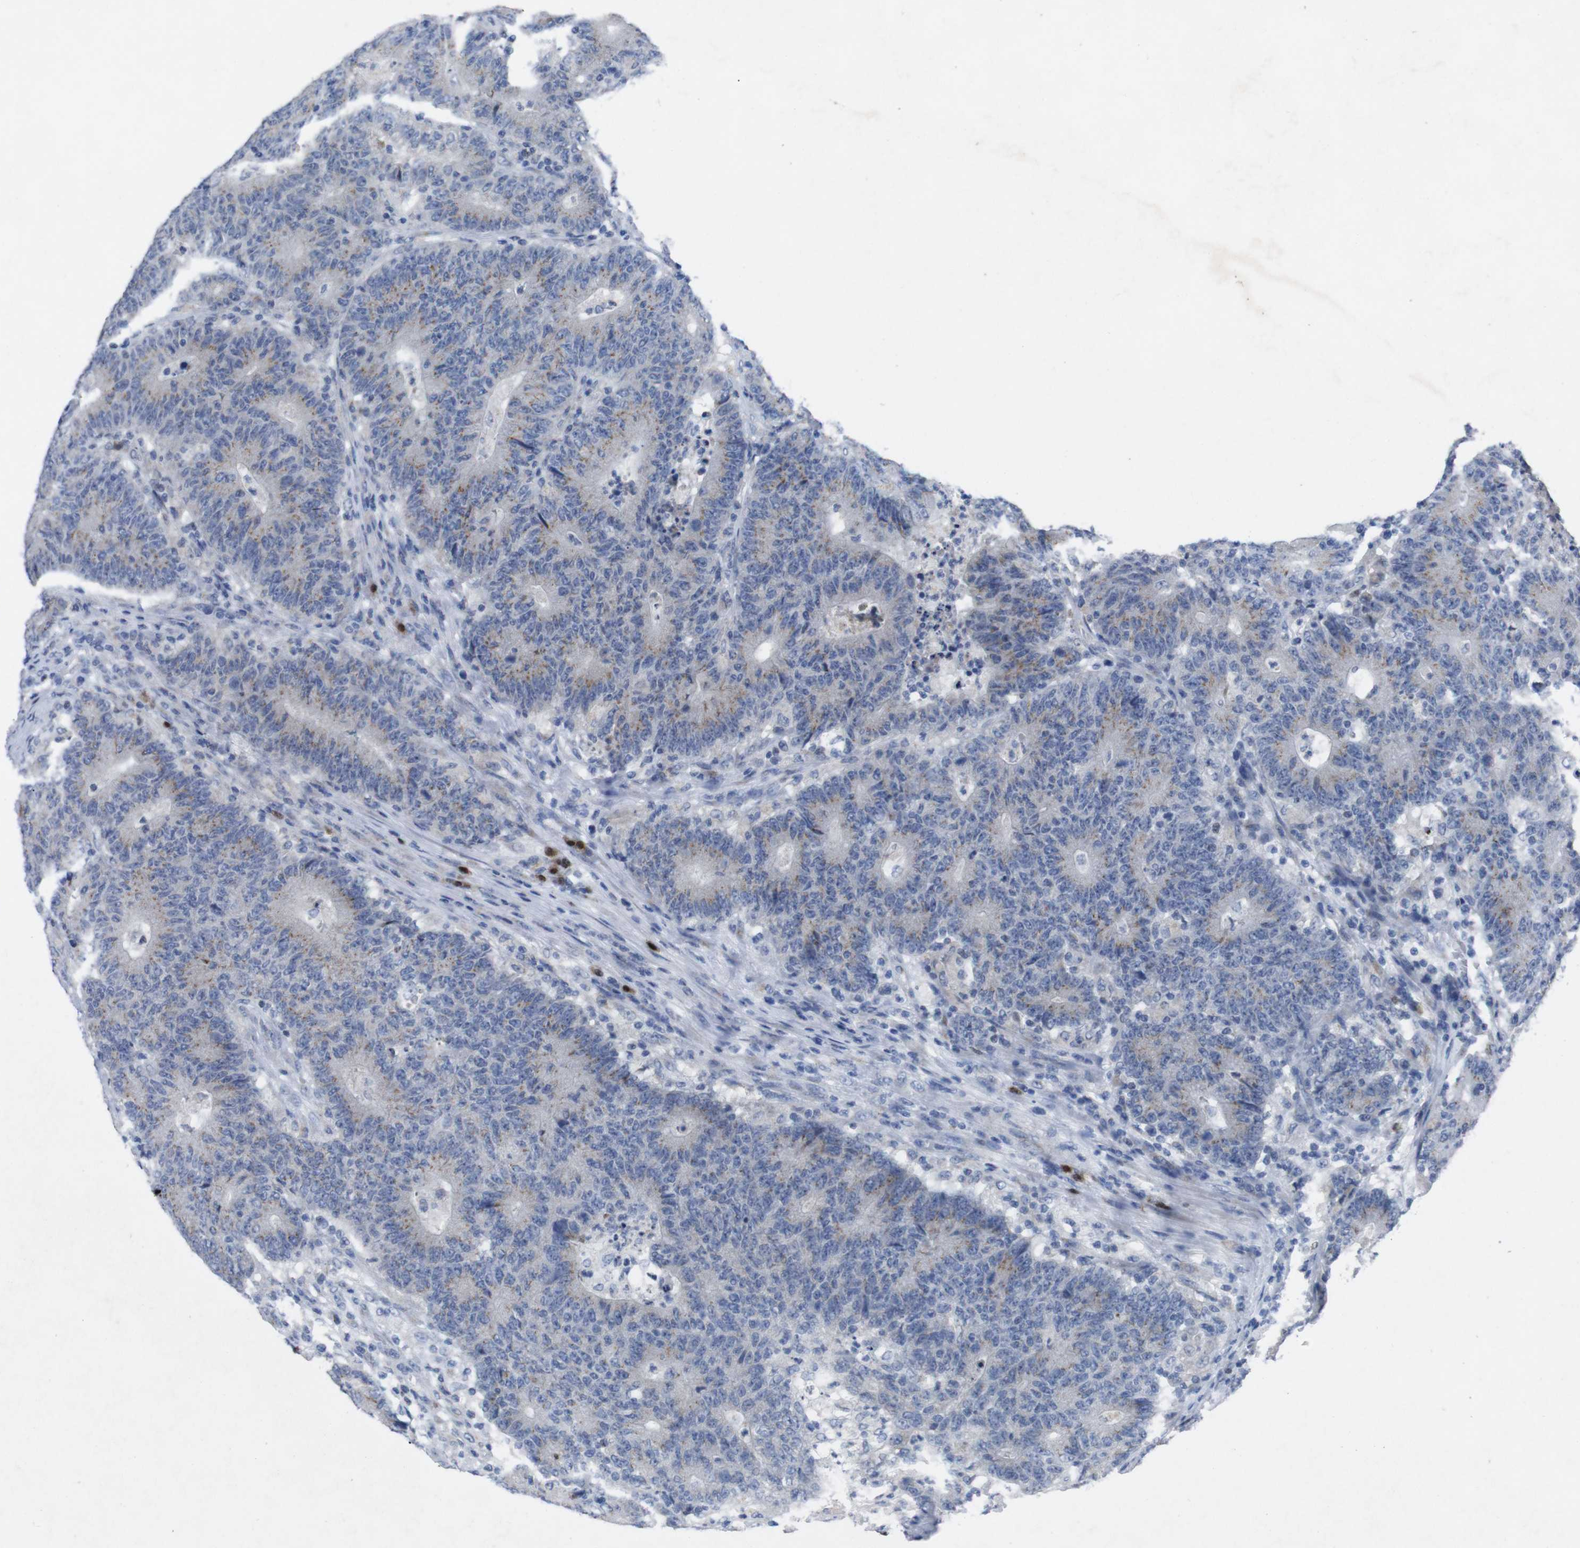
{"staining": {"intensity": "moderate", "quantity": "25%-75%", "location": "cytoplasmic/membranous"}, "tissue": "colorectal cancer", "cell_type": "Tumor cells", "image_type": "cancer", "snomed": [{"axis": "morphology", "description": "Normal tissue, NOS"}, {"axis": "morphology", "description": "Adenocarcinoma, NOS"}, {"axis": "topography", "description": "Colon"}], "caption": "Human colorectal adenocarcinoma stained for a protein (brown) shows moderate cytoplasmic/membranous positive expression in approximately 25%-75% of tumor cells.", "gene": "IRF4", "patient": {"sex": "female", "age": 75}}